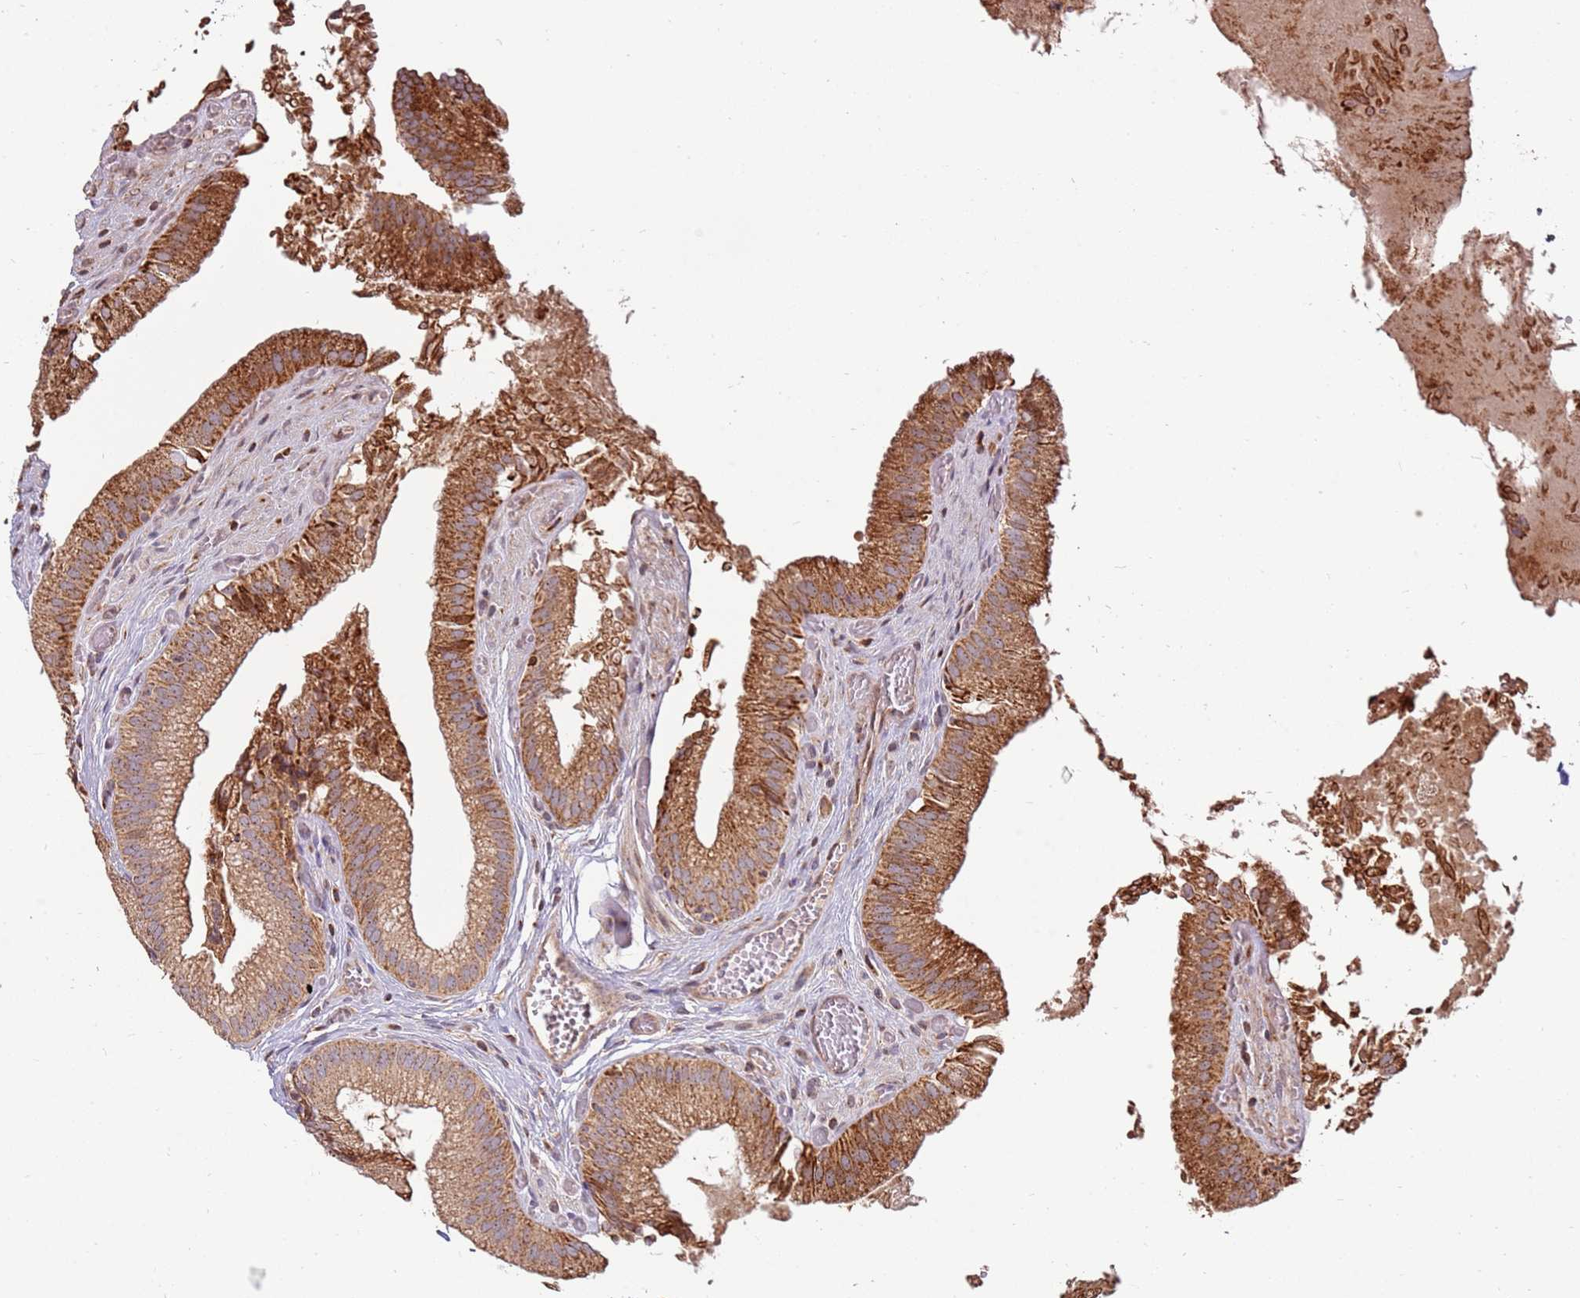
{"staining": {"intensity": "strong", "quantity": ">75%", "location": "cytoplasmic/membranous"}, "tissue": "gallbladder", "cell_type": "Glandular cells", "image_type": "normal", "snomed": [{"axis": "morphology", "description": "Normal tissue, NOS"}, {"axis": "topography", "description": "Gallbladder"}, {"axis": "topography", "description": "Peripheral nerve tissue"}], "caption": "Normal gallbladder displays strong cytoplasmic/membranous positivity in about >75% of glandular cells (Brightfield microscopy of DAB IHC at high magnification)..", "gene": "KIF25", "patient": {"sex": "male", "age": 17}}